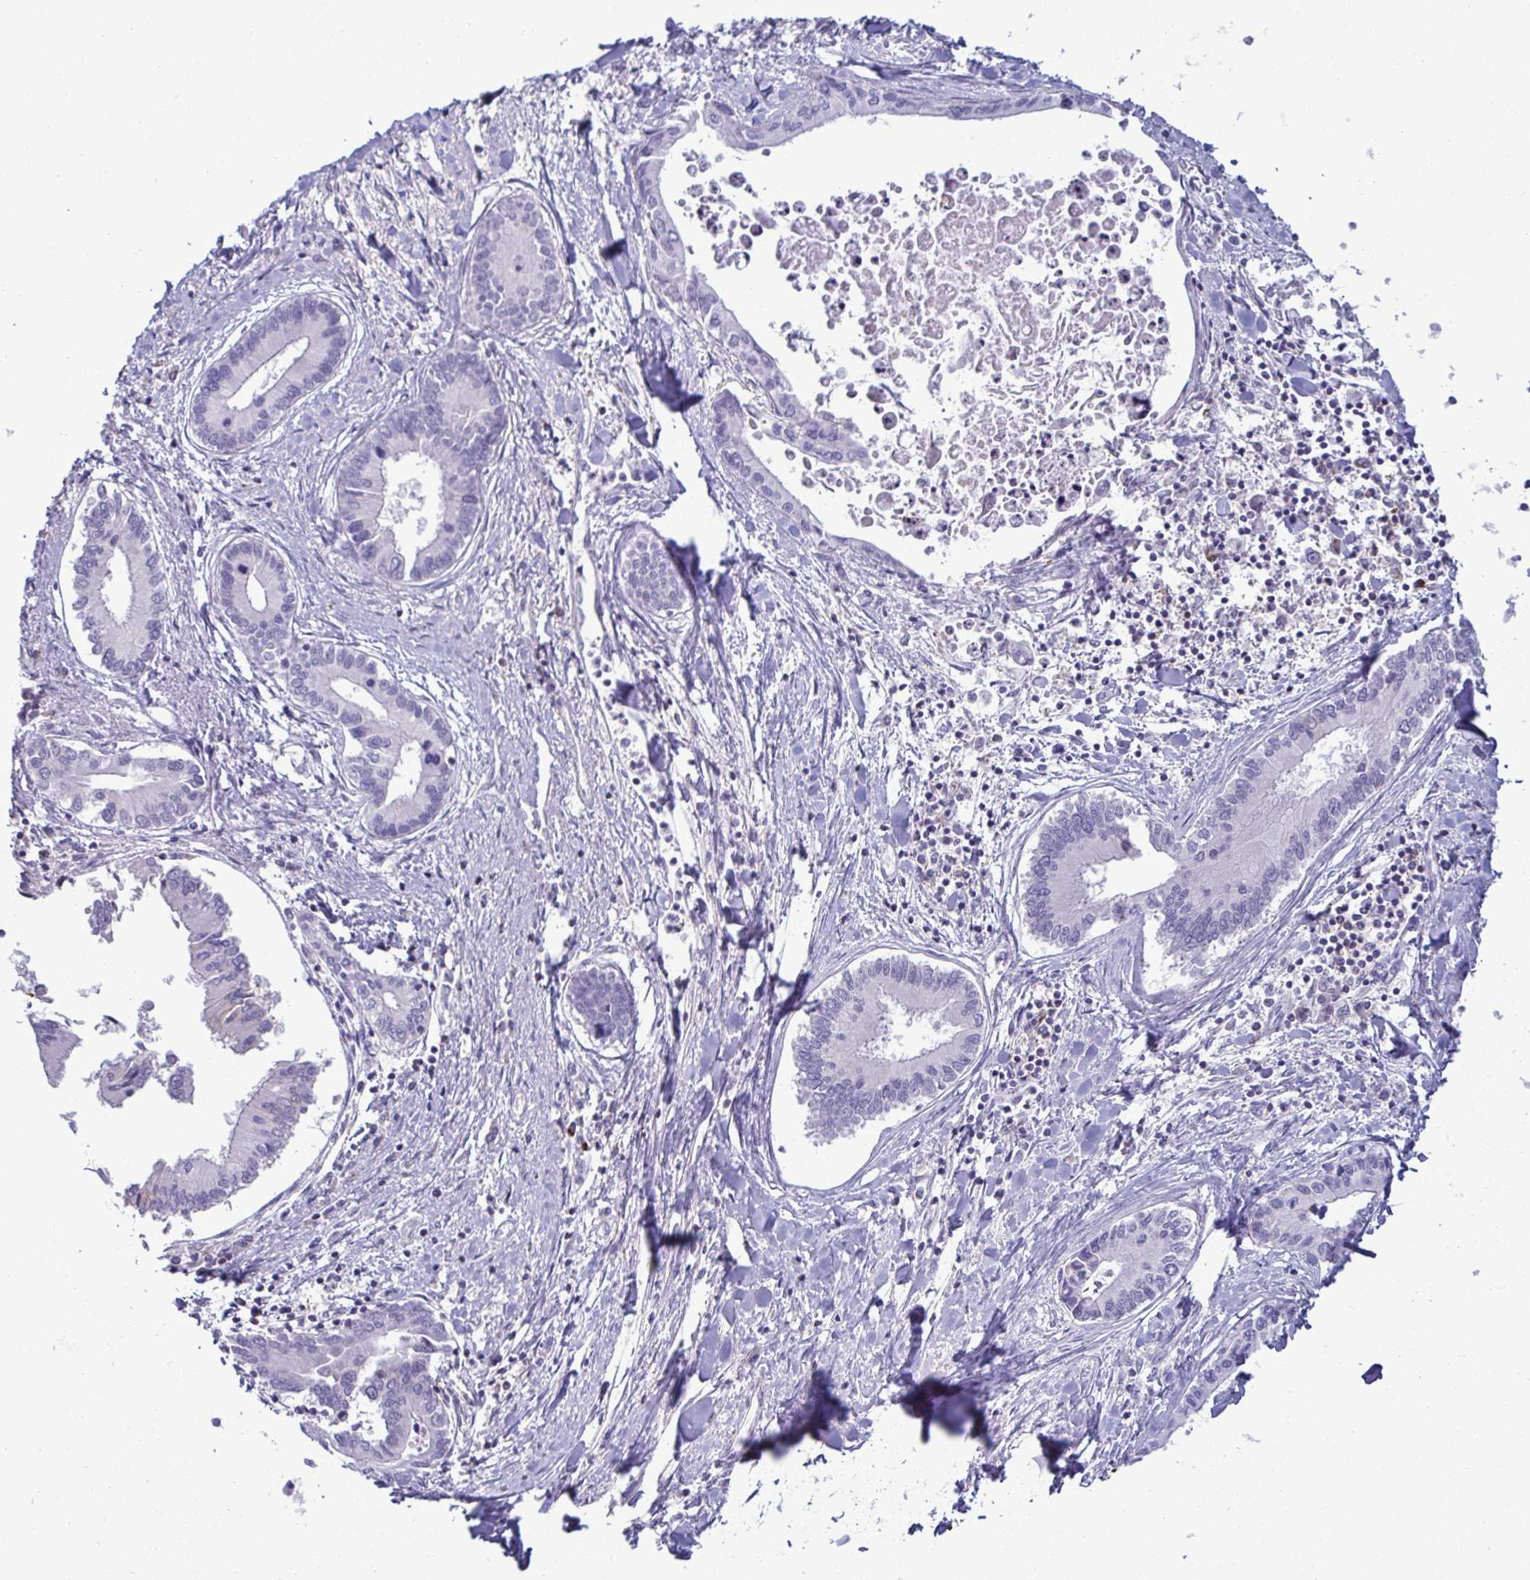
{"staining": {"intensity": "negative", "quantity": "none", "location": "none"}, "tissue": "liver cancer", "cell_type": "Tumor cells", "image_type": "cancer", "snomed": [{"axis": "morphology", "description": "Cholangiocarcinoma"}, {"axis": "topography", "description": "Liver"}], "caption": "Immunohistochemical staining of cholangiocarcinoma (liver) reveals no significant expression in tumor cells.", "gene": "RGPD5", "patient": {"sex": "male", "age": 66}}